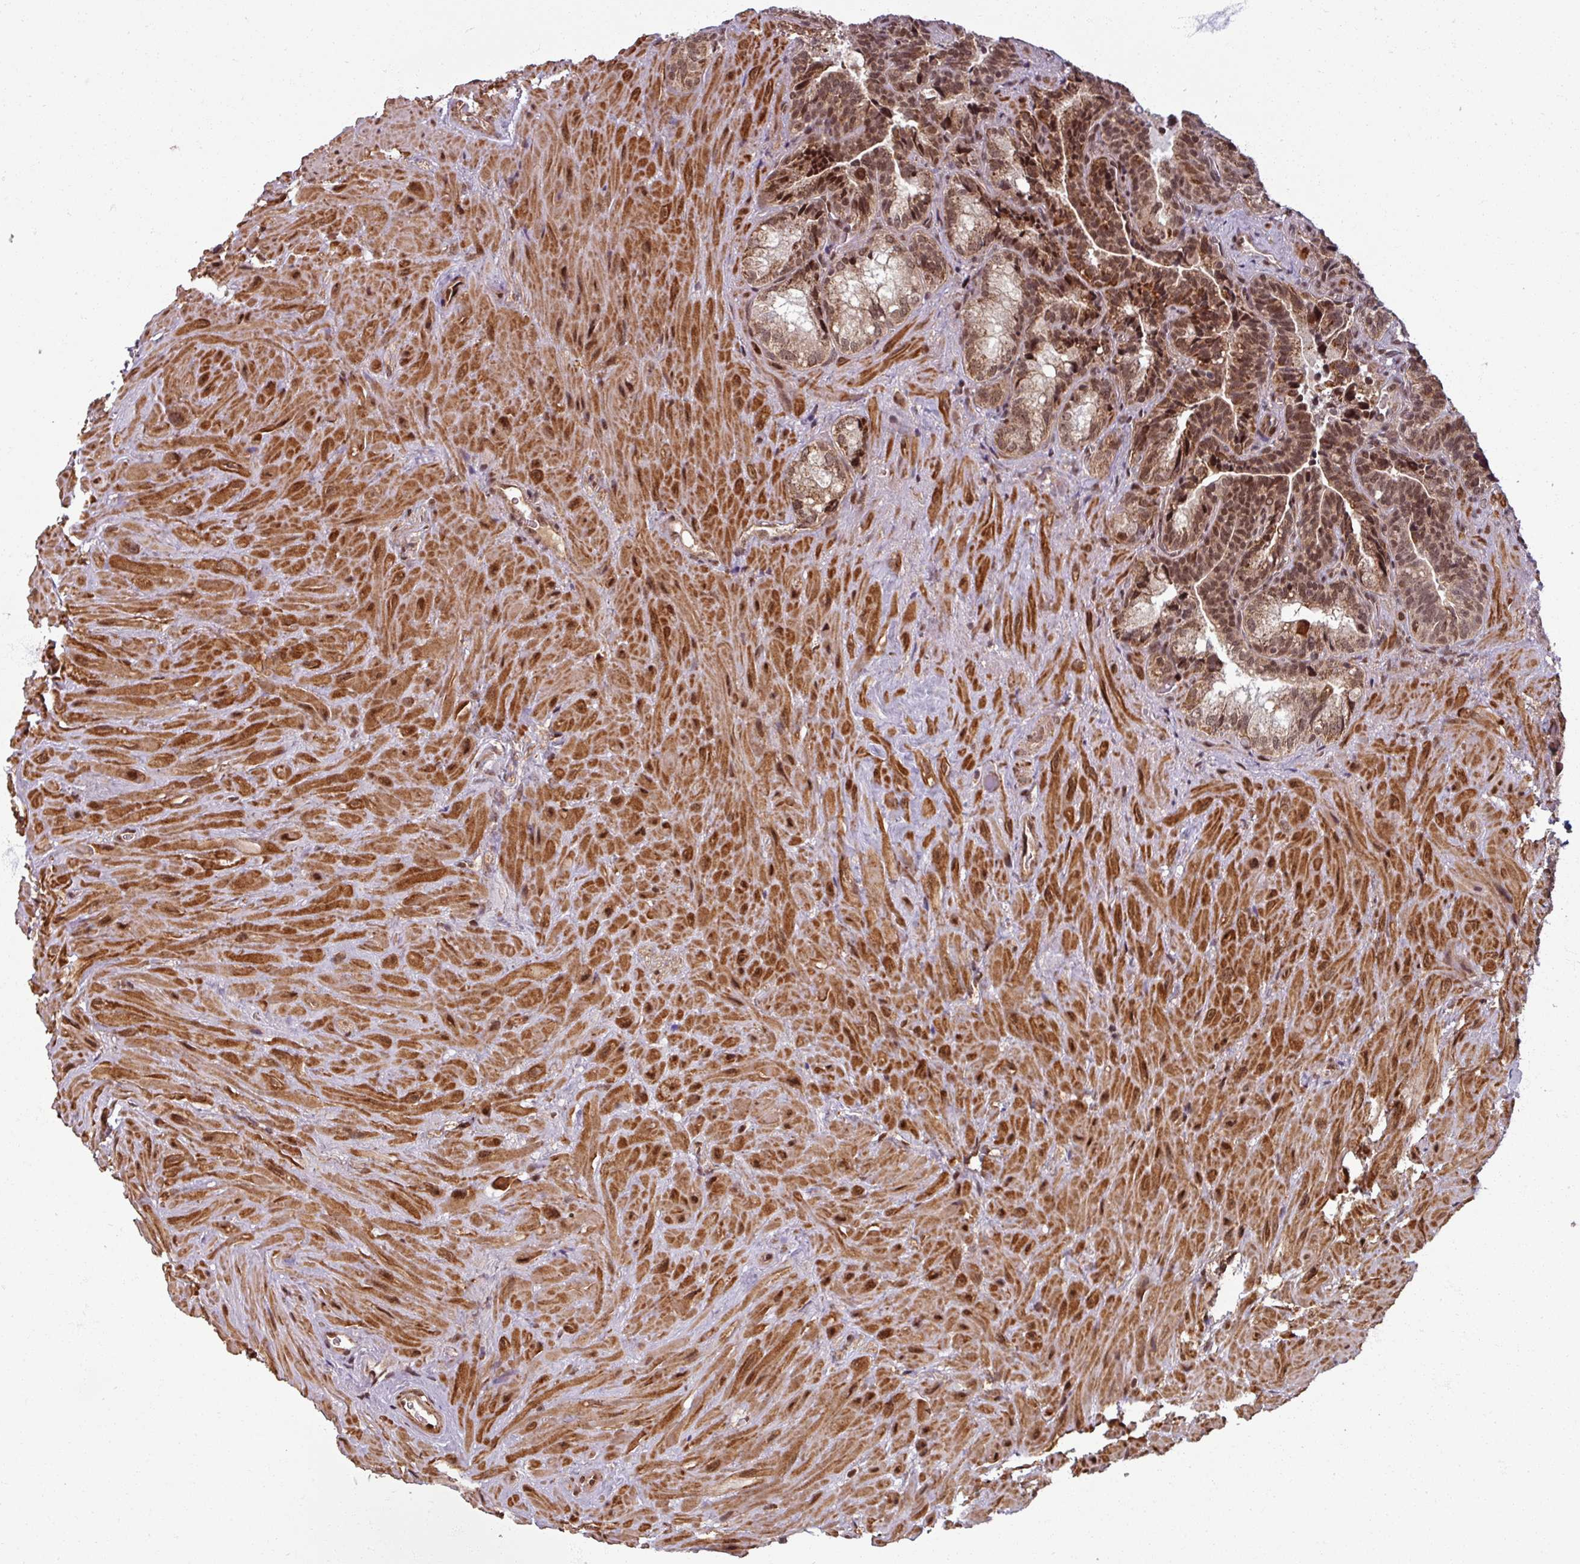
{"staining": {"intensity": "strong", "quantity": ">75%", "location": "cytoplasmic/membranous,nuclear"}, "tissue": "seminal vesicle", "cell_type": "Glandular cells", "image_type": "normal", "snomed": [{"axis": "morphology", "description": "Normal tissue, NOS"}, {"axis": "topography", "description": "Seminal veicle"}], "caption": "About >75% of glandular cells in normal seminal vesicle demonstrate strong cytoplasmic/membranous,nuclear protein positivity as visualized by brown immunohistochemical staining.", "gene": "SWI5", "patient": {"sex": "male", "age": 68}}